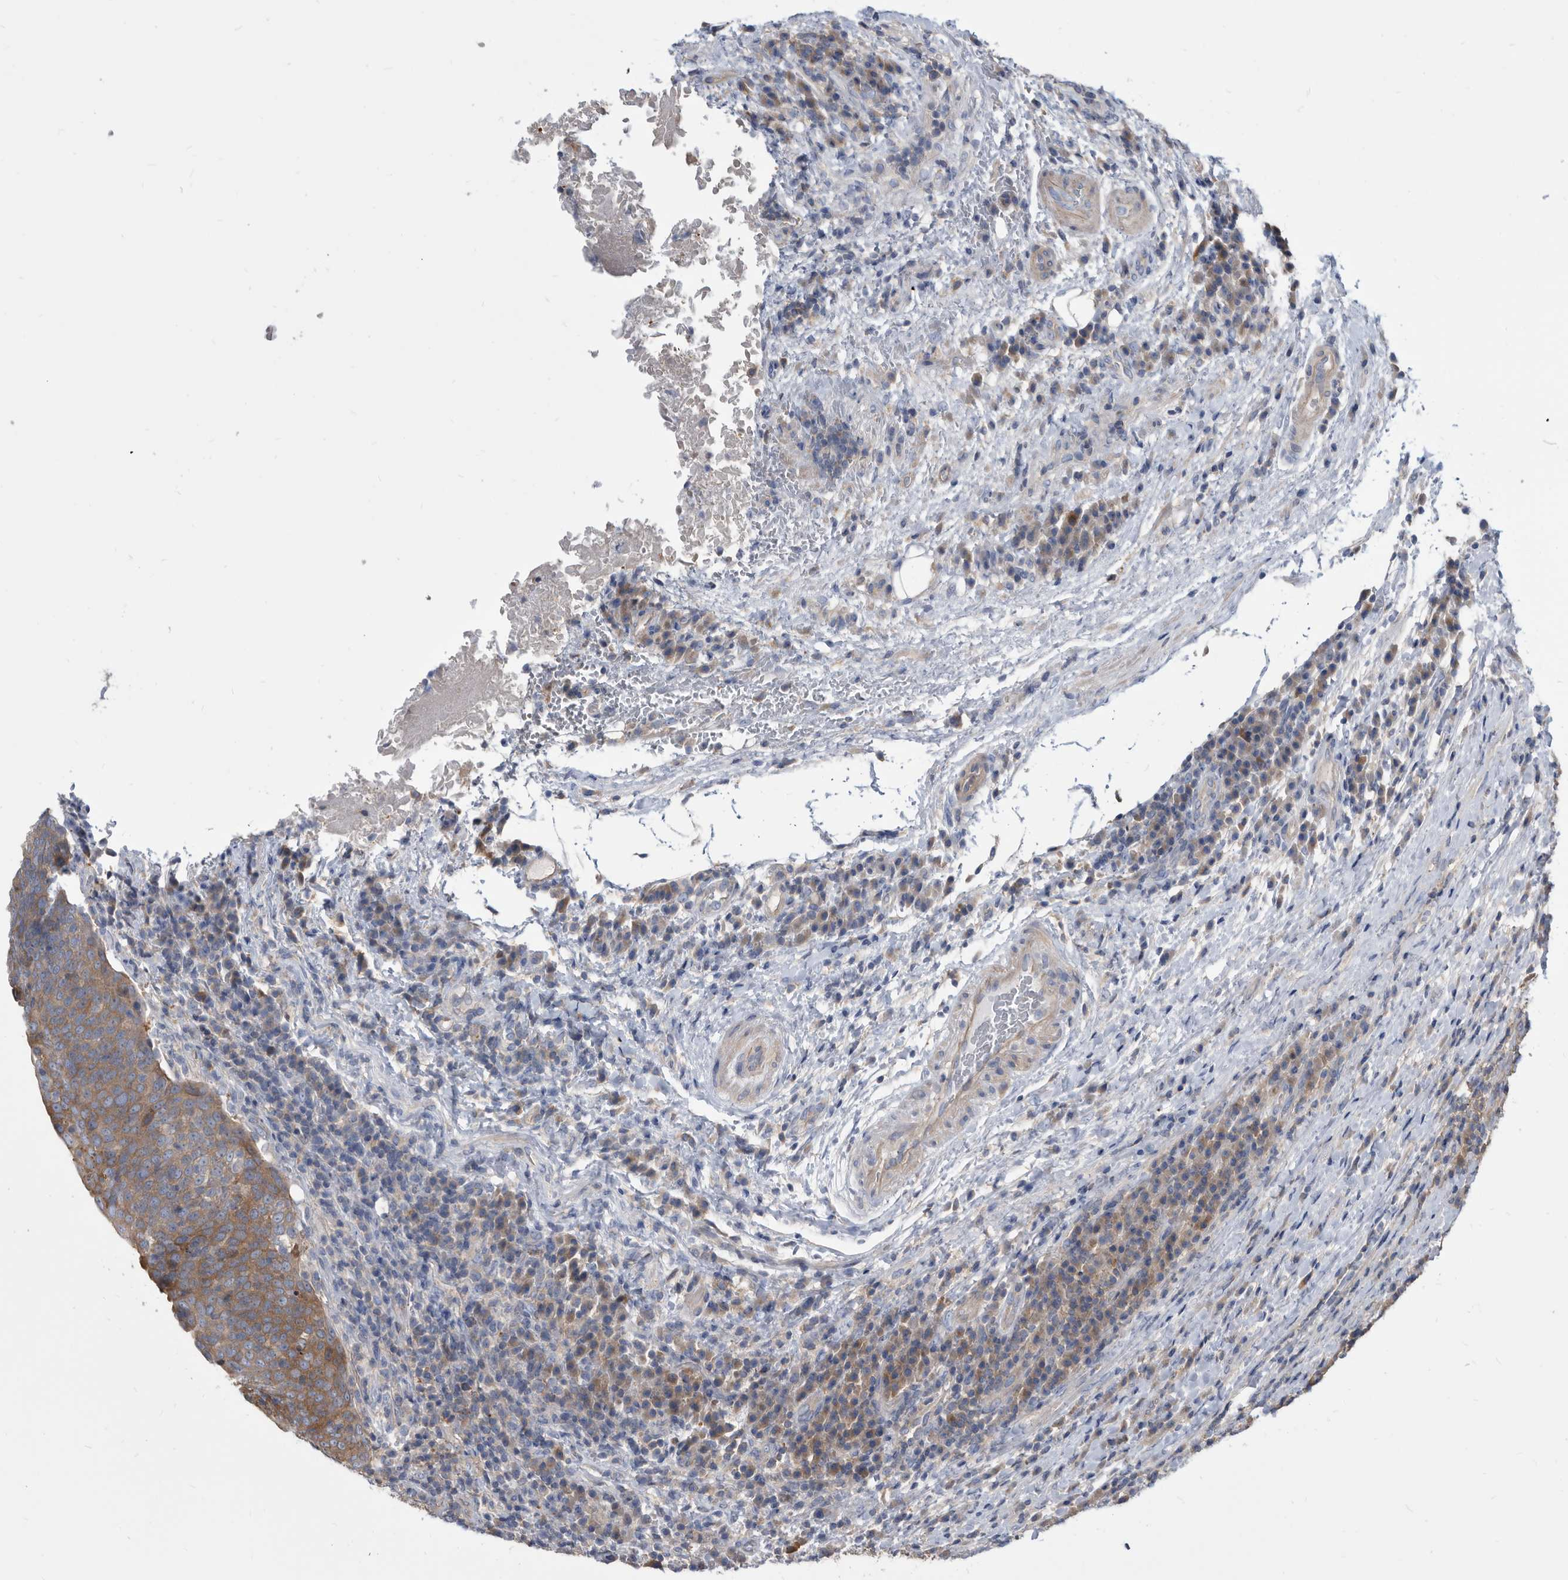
{"staining": {"intensity": "moderate", "quantity": ">75%", "location": "cytoplasmic/membranous"}, "tissue": "head and neck cancer", "cell_type": "Tumor cells", "image_type": "cancer", "snomed": [{"axis": "morphology", "description": "Squamous cell carcinoma, NOS"}, {"axis": "morphology", "description": "Squamous cell carcinoma, metastatic, NOS"}, {"axis": "topography", "description": "Lymph node"}, {"axis": "topography", "description": "Head-Neck"}], "caption": "Protein expression by IHC exhibits moderate cytoplasmic/membranous staining in approximately >75% of tumor cells in squamous cell carcinoma (head and neck). The staining is performed using DAB brown chromogen to label protein expression. The nuclei are counter-stained blue using hematoxylin.", "gene": "APEH", "patient": {"sex": "male", "age": 62}}